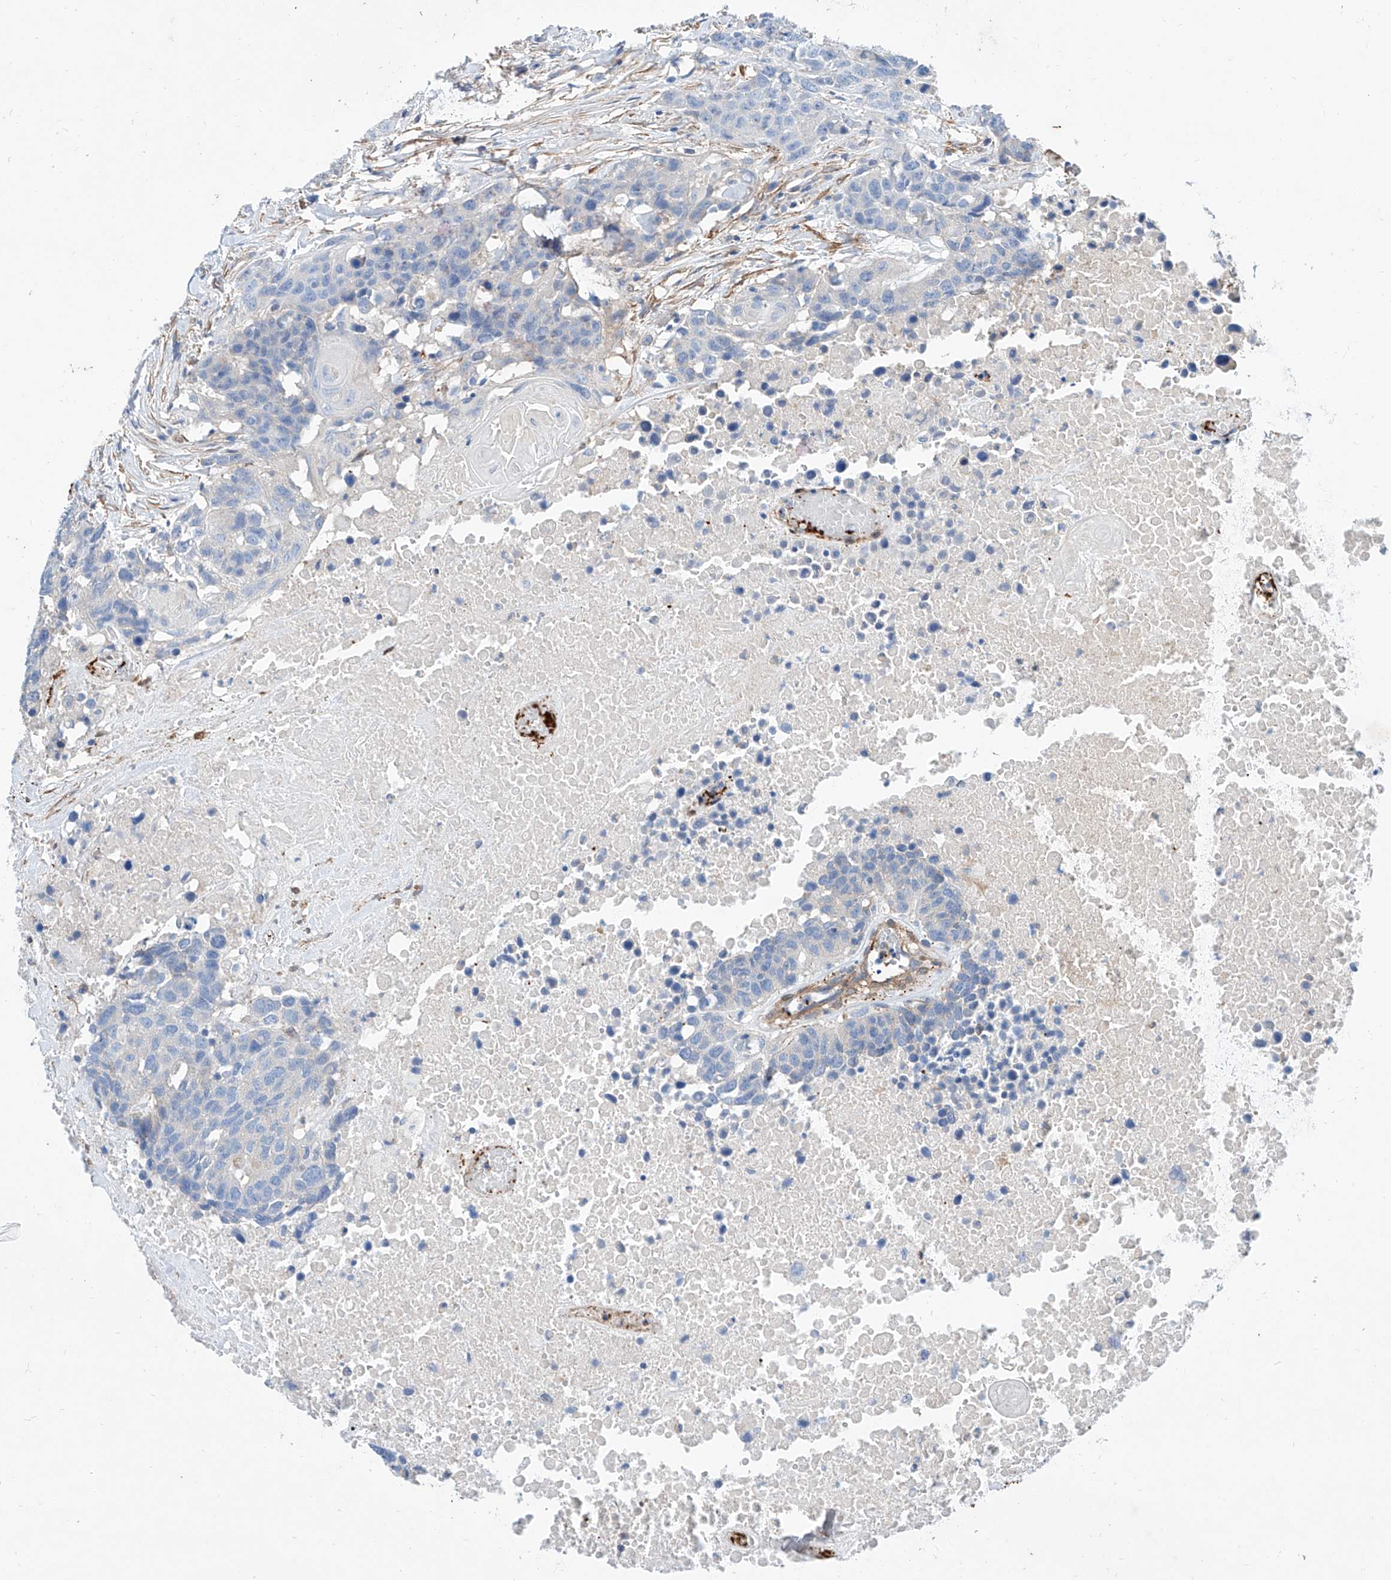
{"staining": {"intensity": "negative", "quantity": "none", "location": "none"}, "tissue": "head and neck cancer", "cell_type": "Tumor cells", "image_type": "cancer", "snomed": [{"axis": "morphology", "description": "Squamous cell carcinoma, NOS"}, {"axis": "topography", "description": "Head-Neck"}], "caption": "This is a histopathology image of immunohistochemistry (IHC) staining of head and neck cancer, which shows no expression in tumor cells.", "gene": "TAS2R60", "patient": {"sex": "male", "age": 66}}